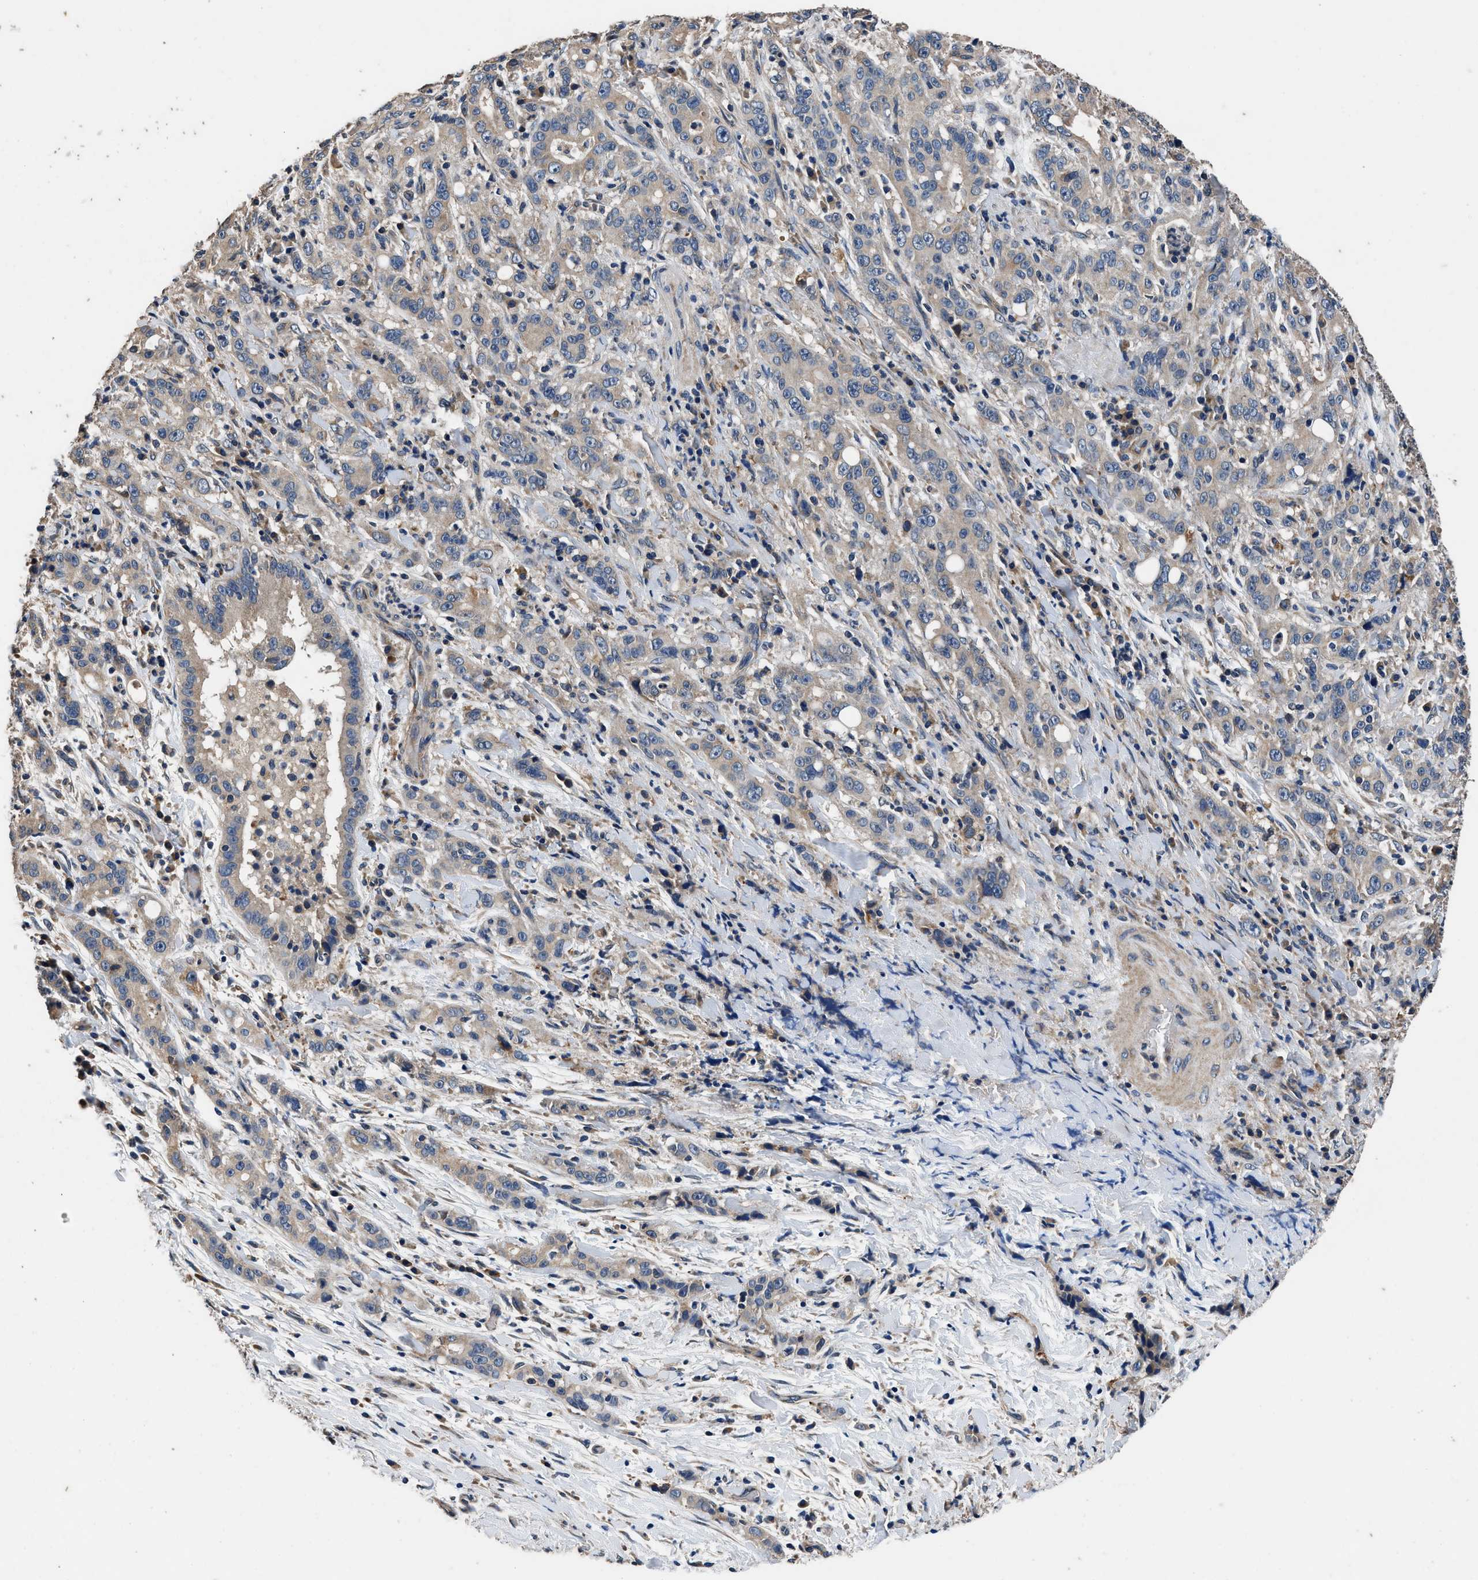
{"staining": {"intensity": "weak", "quantity": ">75%", "location": "cytoplasmic/membranous"}, "tissue": "liver cancer", "cell_type": "Tumor cells", "image_type": "cancer", "snomed": [{"axis": "morphology", "description": "Cholangiocarcinoma"}, {"axis": "topography", "description": "Liver"}], "caption": "Cholangiocarcinoma (liver) stained with DAB (3,3'-diaminobenzidine) immunohistochemistry demonstrates low levels of weak cytoplasmic/membranous positivity in about >75% of tumor cells.", "gene": "DHRS7B", "patient": {"sex": "female", "age": 38}}